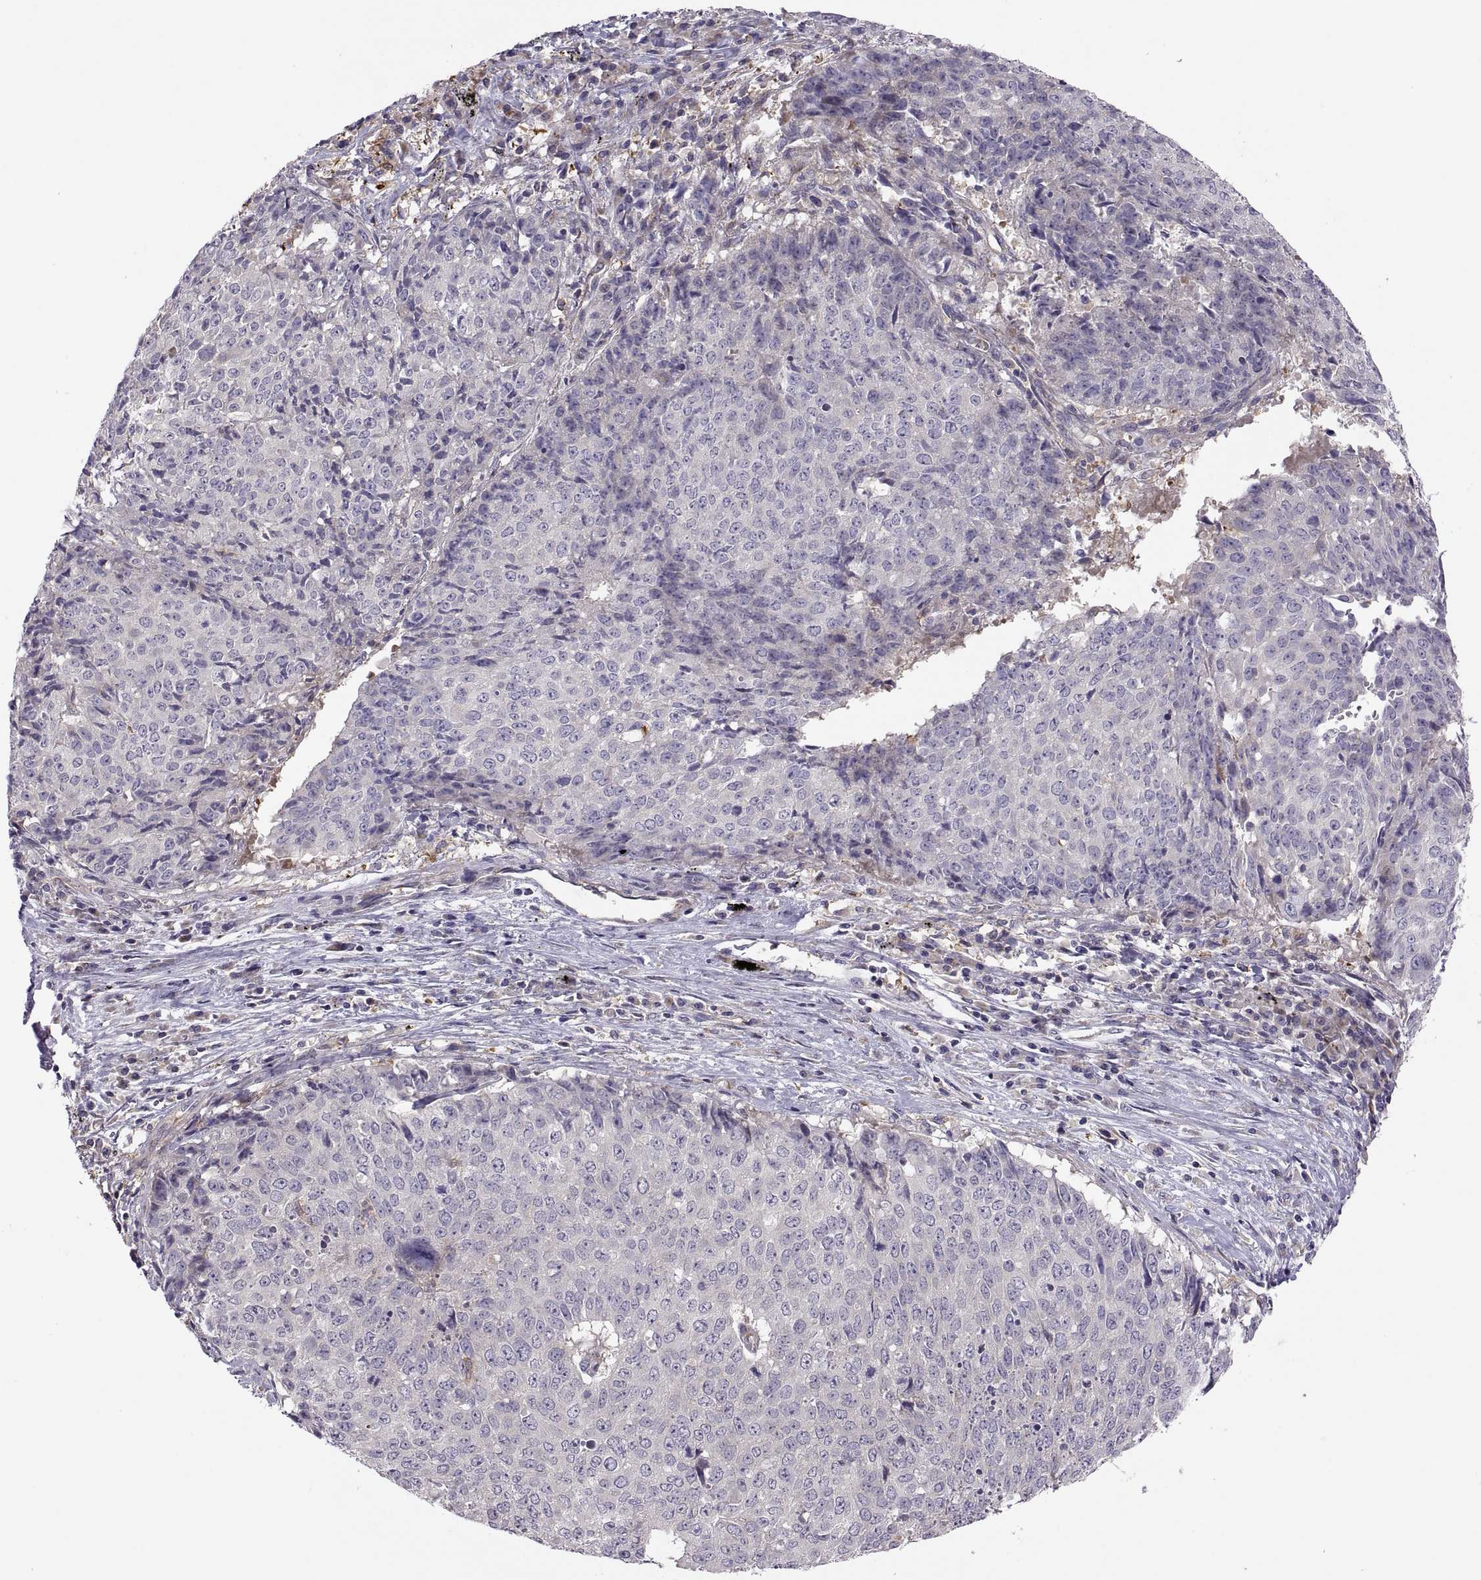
{"staining": {"intensity": "negative", "quantity": "none", "location": "none"}, "tissue": "lung cancer", "cell_type": "Tumor cells", "image_type": "cancer", "snomed": [{"axis": "morphology", "description": "Normal tissue, NOS"}, {"axis": "morphology", "description": "Squamous cell carcinoma, NOS"}, {"axis": "topography", "description": "Bronchus"}, {"axis": "topography", "description": "Lung"}], "caption": "Lung squamous cell carcinoma stained for a protein using immunohistochemistry (IHC) demonstrates no staining tumor cells.", "gene": "SPATA32", "patient": {"sex": "male", "age": 64}}